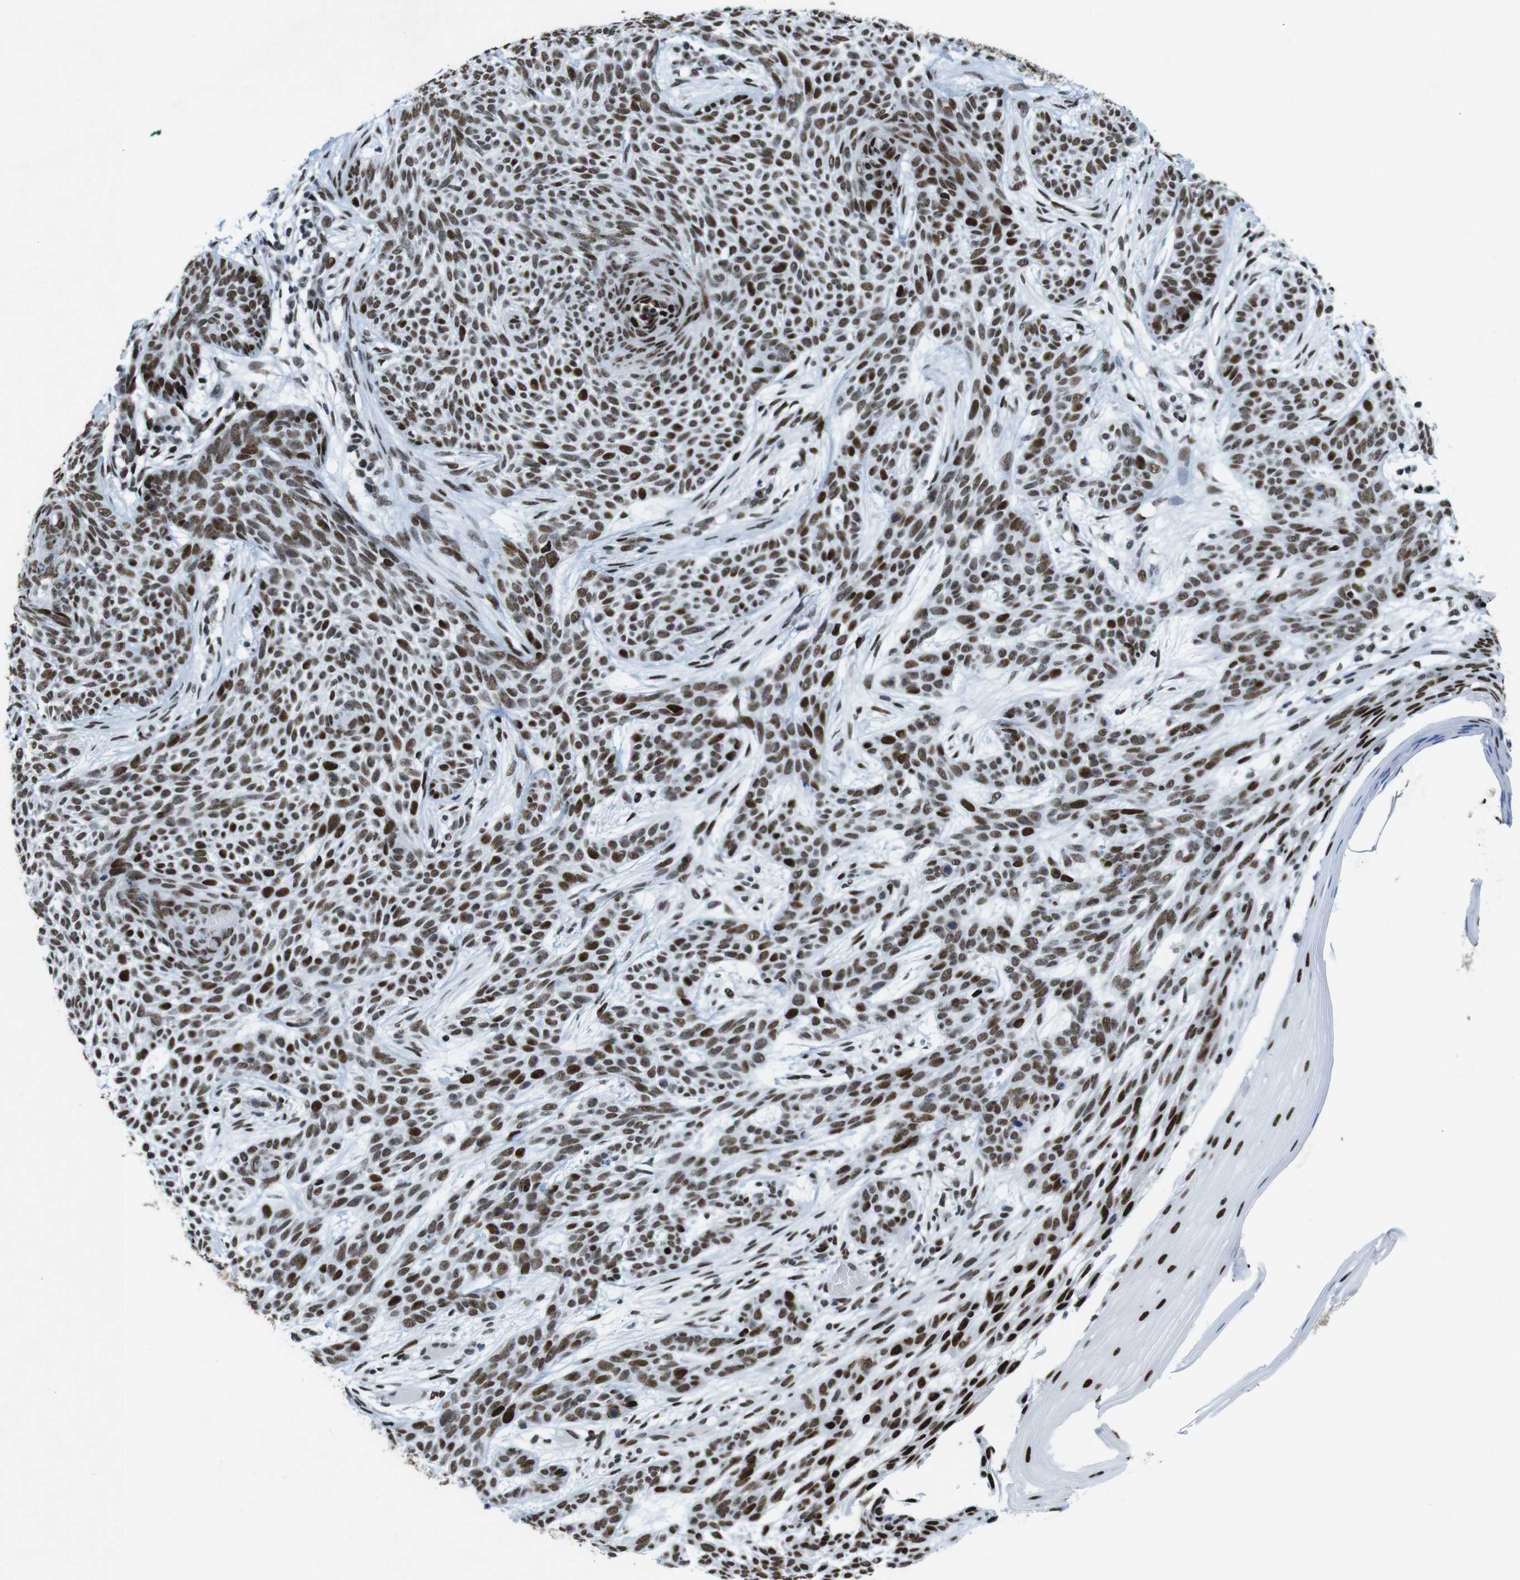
{"staining": {"intensity": "moderate", "quantity": ">75%", "location": "nuclear"}, "tissue": "skin cancer", "cell_type": "Tumor cells", "image_type": "cancer", "snomed": [{"axis": "morphology", "description": "Basal cell carcinoma"}, {"axis": "topography", "description": "Skin"}], "caption": "A high-resolution photomicrograph shows immunohistochemistry (IHC) staining of skin cancer (basal cell carcinoma), which exhibits moderate nuclear staining in approximately >75% of tumor cells.", "gene": "CITED2", "patient": {"sex": "female", "age": 59}}